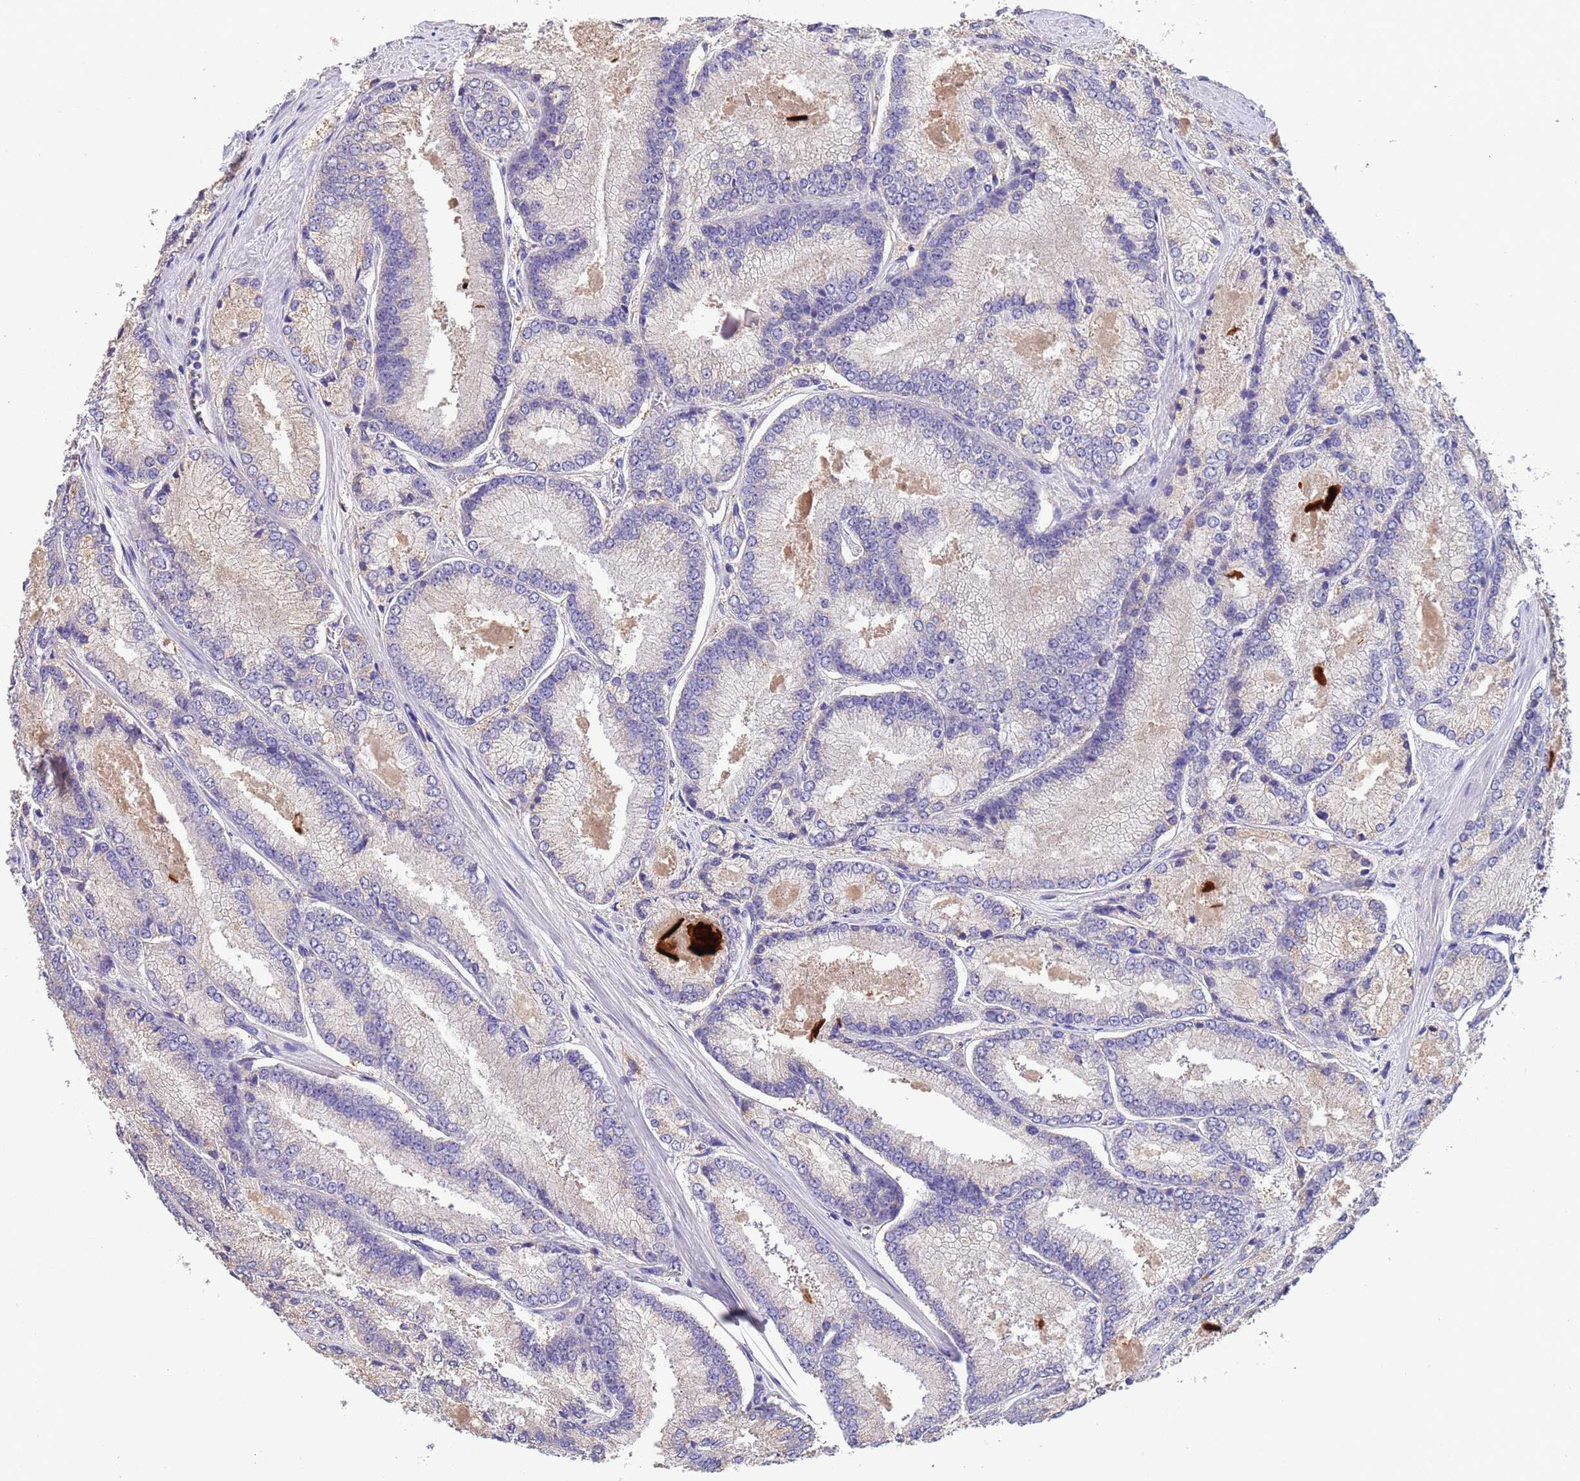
{"staining": {"intensity": "negative", "quantity": "none", "location": "none"}, "tissue": "prostate cancer", "cell_type": "Tumor cells", "image_type": "cancer", "snomed": [{"axis": "morphology", "description": "Adenocarcinoma, Low grade"}, {"axis": "topography", "description": "Prostate"}], "caption": "Tumor cells show no significant protein staining in prostate cancer (low-grade adenocarcinoma). (DAB immunohistochemistry with hematoxylin counter stain).", "gene": "SLC24A3", "patient": {"sex": "male", "age": 74}}